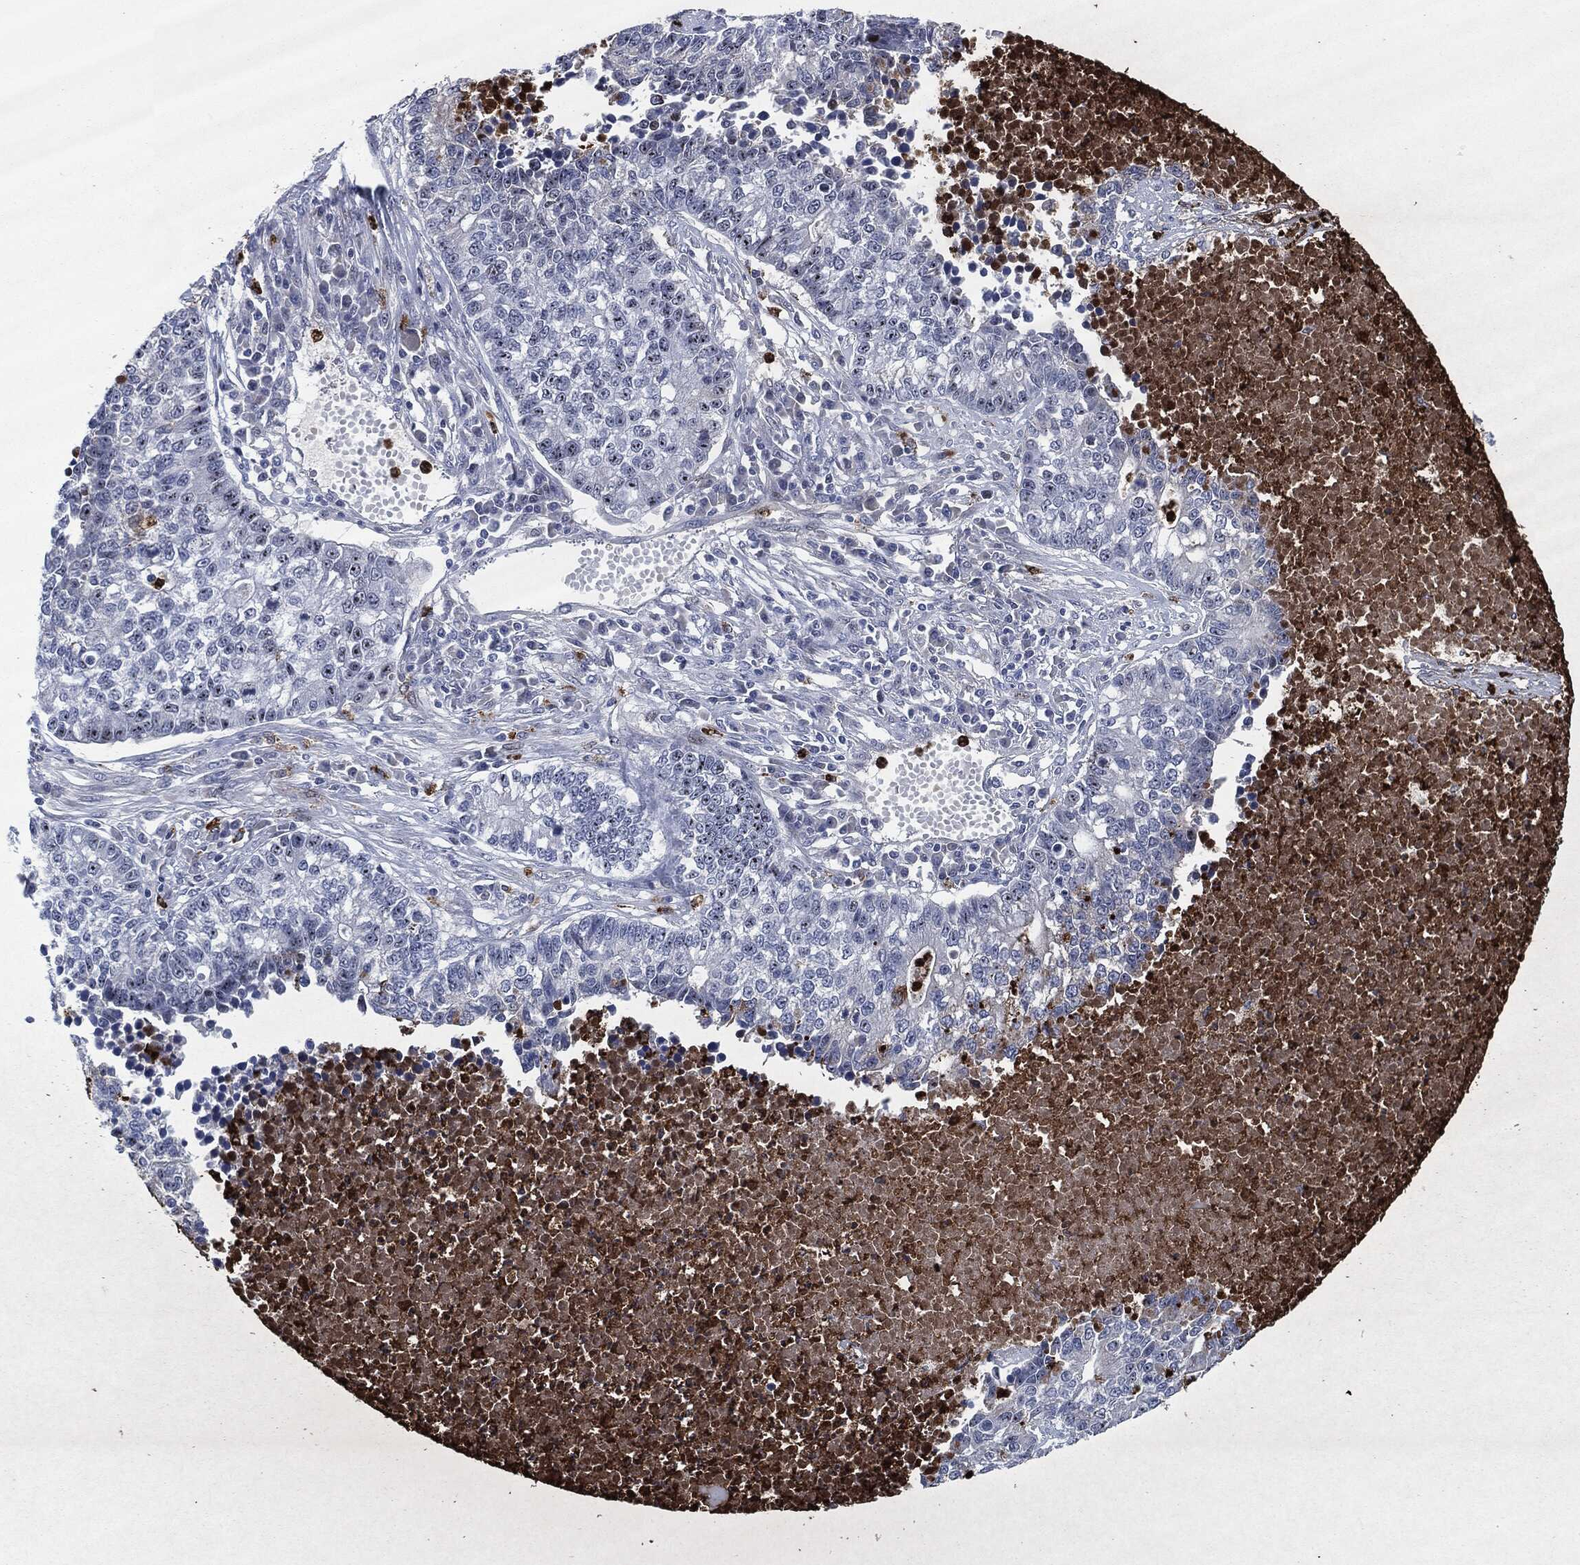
{"staining": {"intensity": "moderate", "quantity": "25%-75%", "location": "nuclear"}, "tissue": "lung cancer", "cell_type": "Tumor cells", "image_type": "cancer", "snomed": [{"axis": "morphology", "description": "Adenocarcinoma, NOS"}, {"axis": "topography", "description": "Lung"}], "caption": "Immunohistochemical staining of human lung cancer exhibits medium levels of moderate nuclear expression in approximately 25%-75% of tumor cells.", "gene": "MPO", "patient": {"sex": "male", "age": 57}}